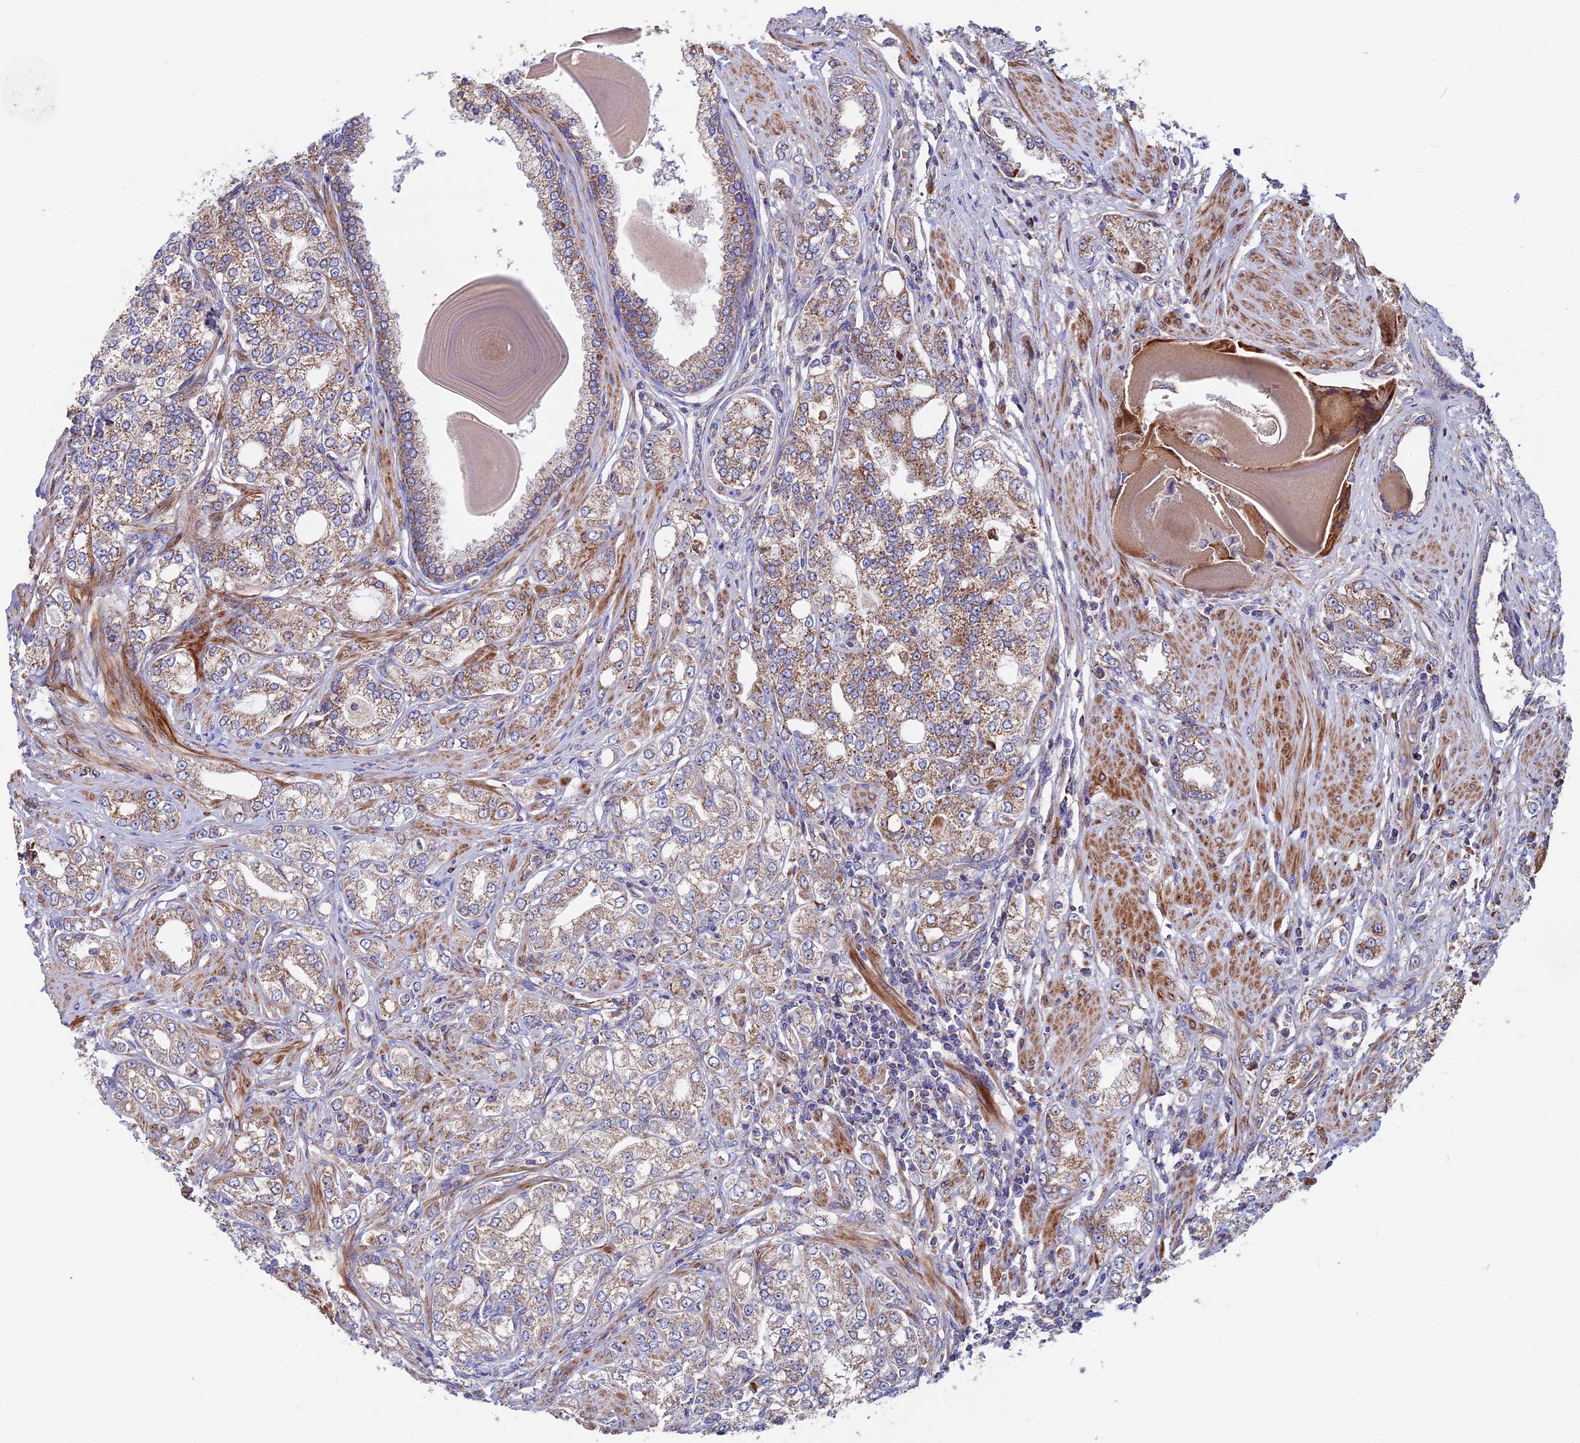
{"staining": {"intensity": "moderate", "quantity": "25%-75%", "location": "cytoplasmic/membranous"}, "tissue": "prostate cancer", "cell_type": "Tumor cells", "image_type": "cancer", "snomed": [{"axis": "morphology", "description": "Adenocarcinoma, High grade"}, {"axis": "topography", "description": "Prostate"}], "caption": "IHC (DAB) staining of human prostate cancer (high-grade adenocarcinoma) shows moderate cytoplasmic/membranous protein positivity in about 25%-75% of tumor cells. (Brightfield microscopy of DAB IHC at high magnification).", "gene": "SLC15A5", "patient": {"sex": "male", "age": 64}}